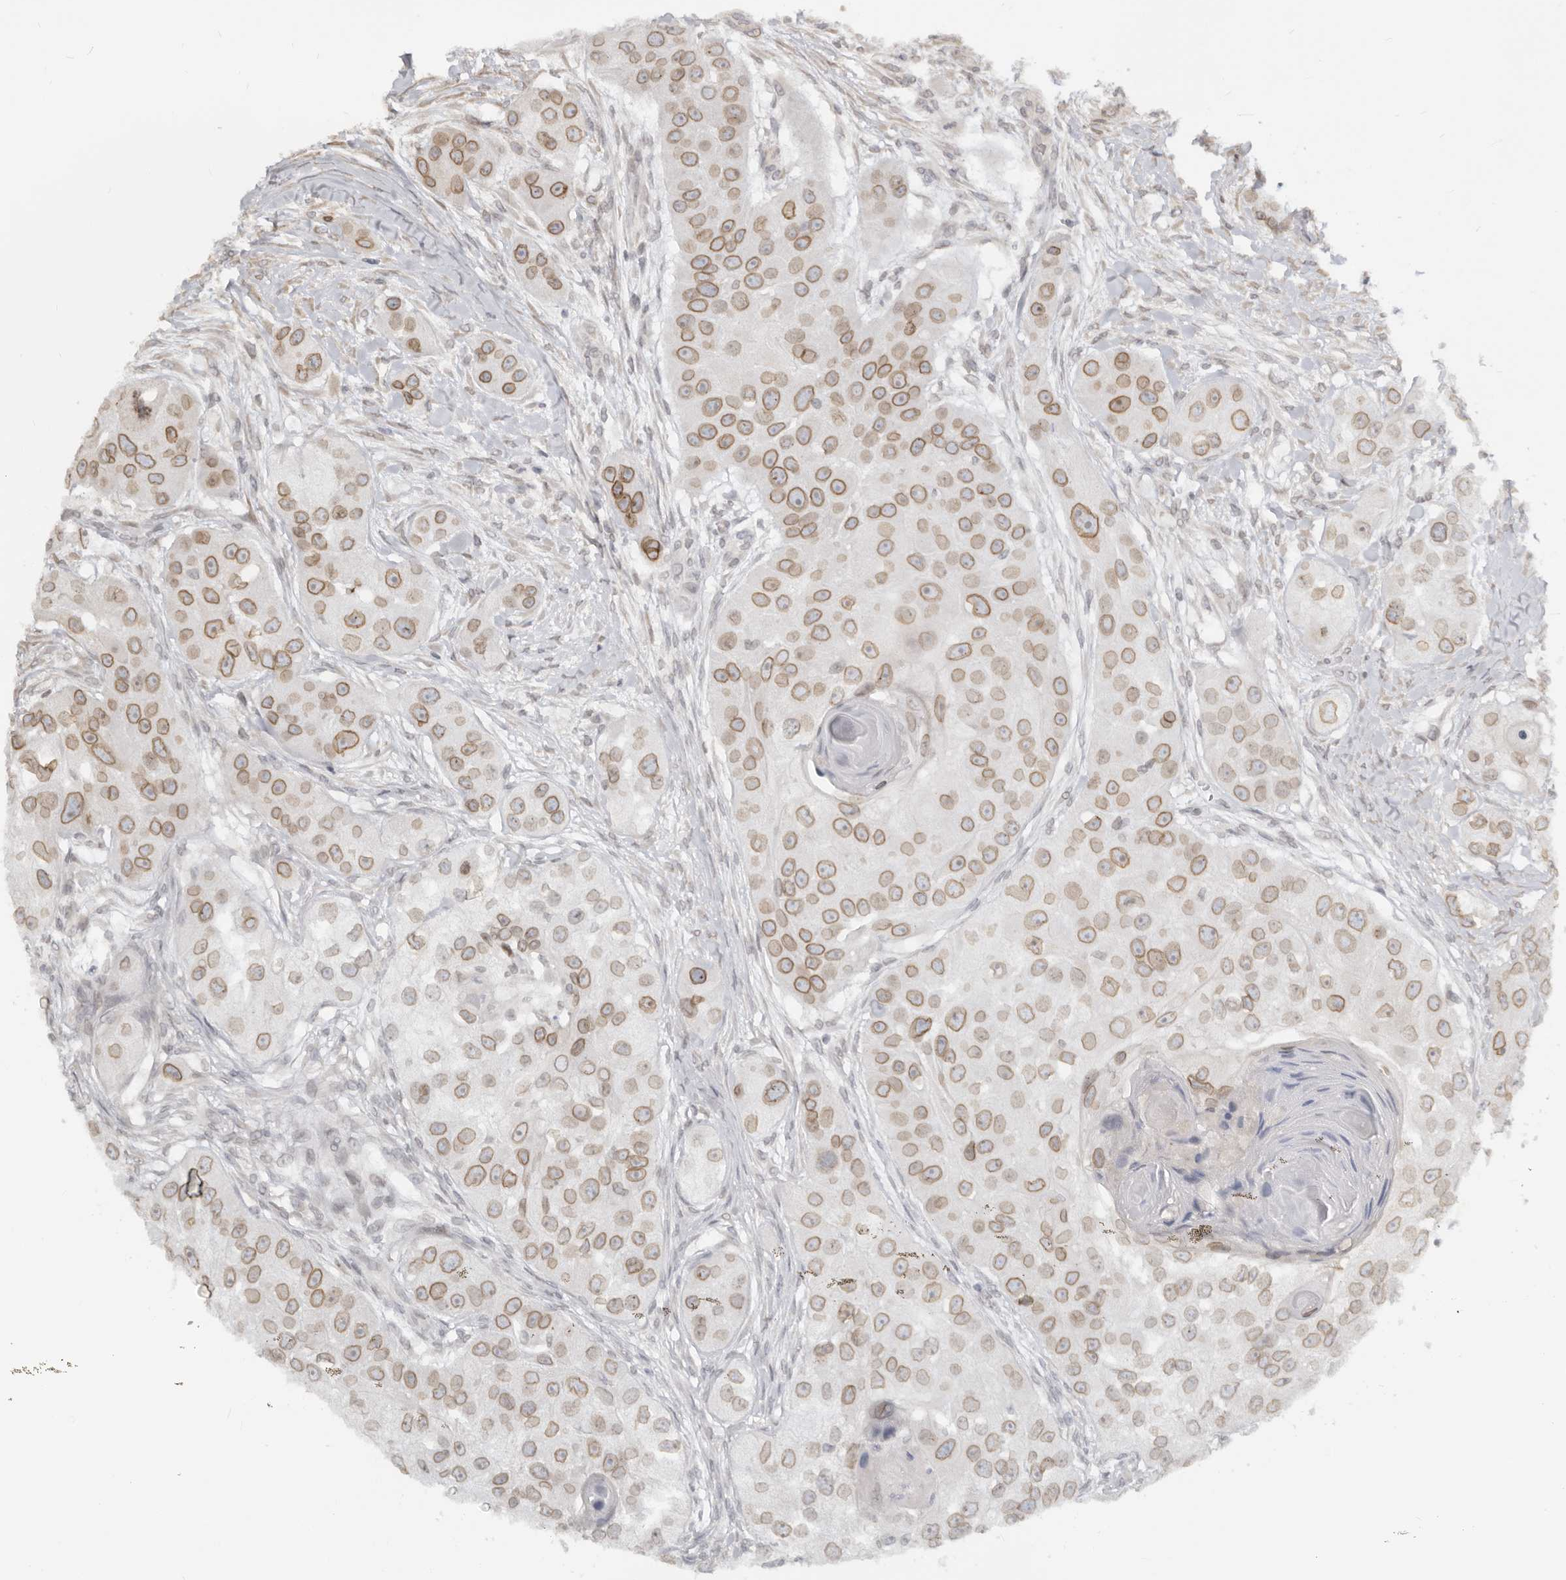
{"staining": {"intensity": "moderate", "quantity": ">75%", "location": "cytoplasmic/membranous,nuclear"}, "tissue": "head and neck cancer", "cell_type": "Tumor cells", "image_type": "cancer", "snomed": [{"axis": "morphology", "description": "Normal tissue, NOS"}, {"axis": "morphology", "description": "Squamous cell carcinoma, NOS"}, {"axis": "topography", "description": "Skeletal muscle"}, {"axis": "topography", "description": "Head-Neck"}], "caption": "Moderate cytoplasmic/membranous and nuclear positivity for a protein is appreciated in about >75% of tumor cells of head and neck cancer using immunohistochemistry.", "gene": "NUP153", "patient": {"sex": "male", "age": 51}}